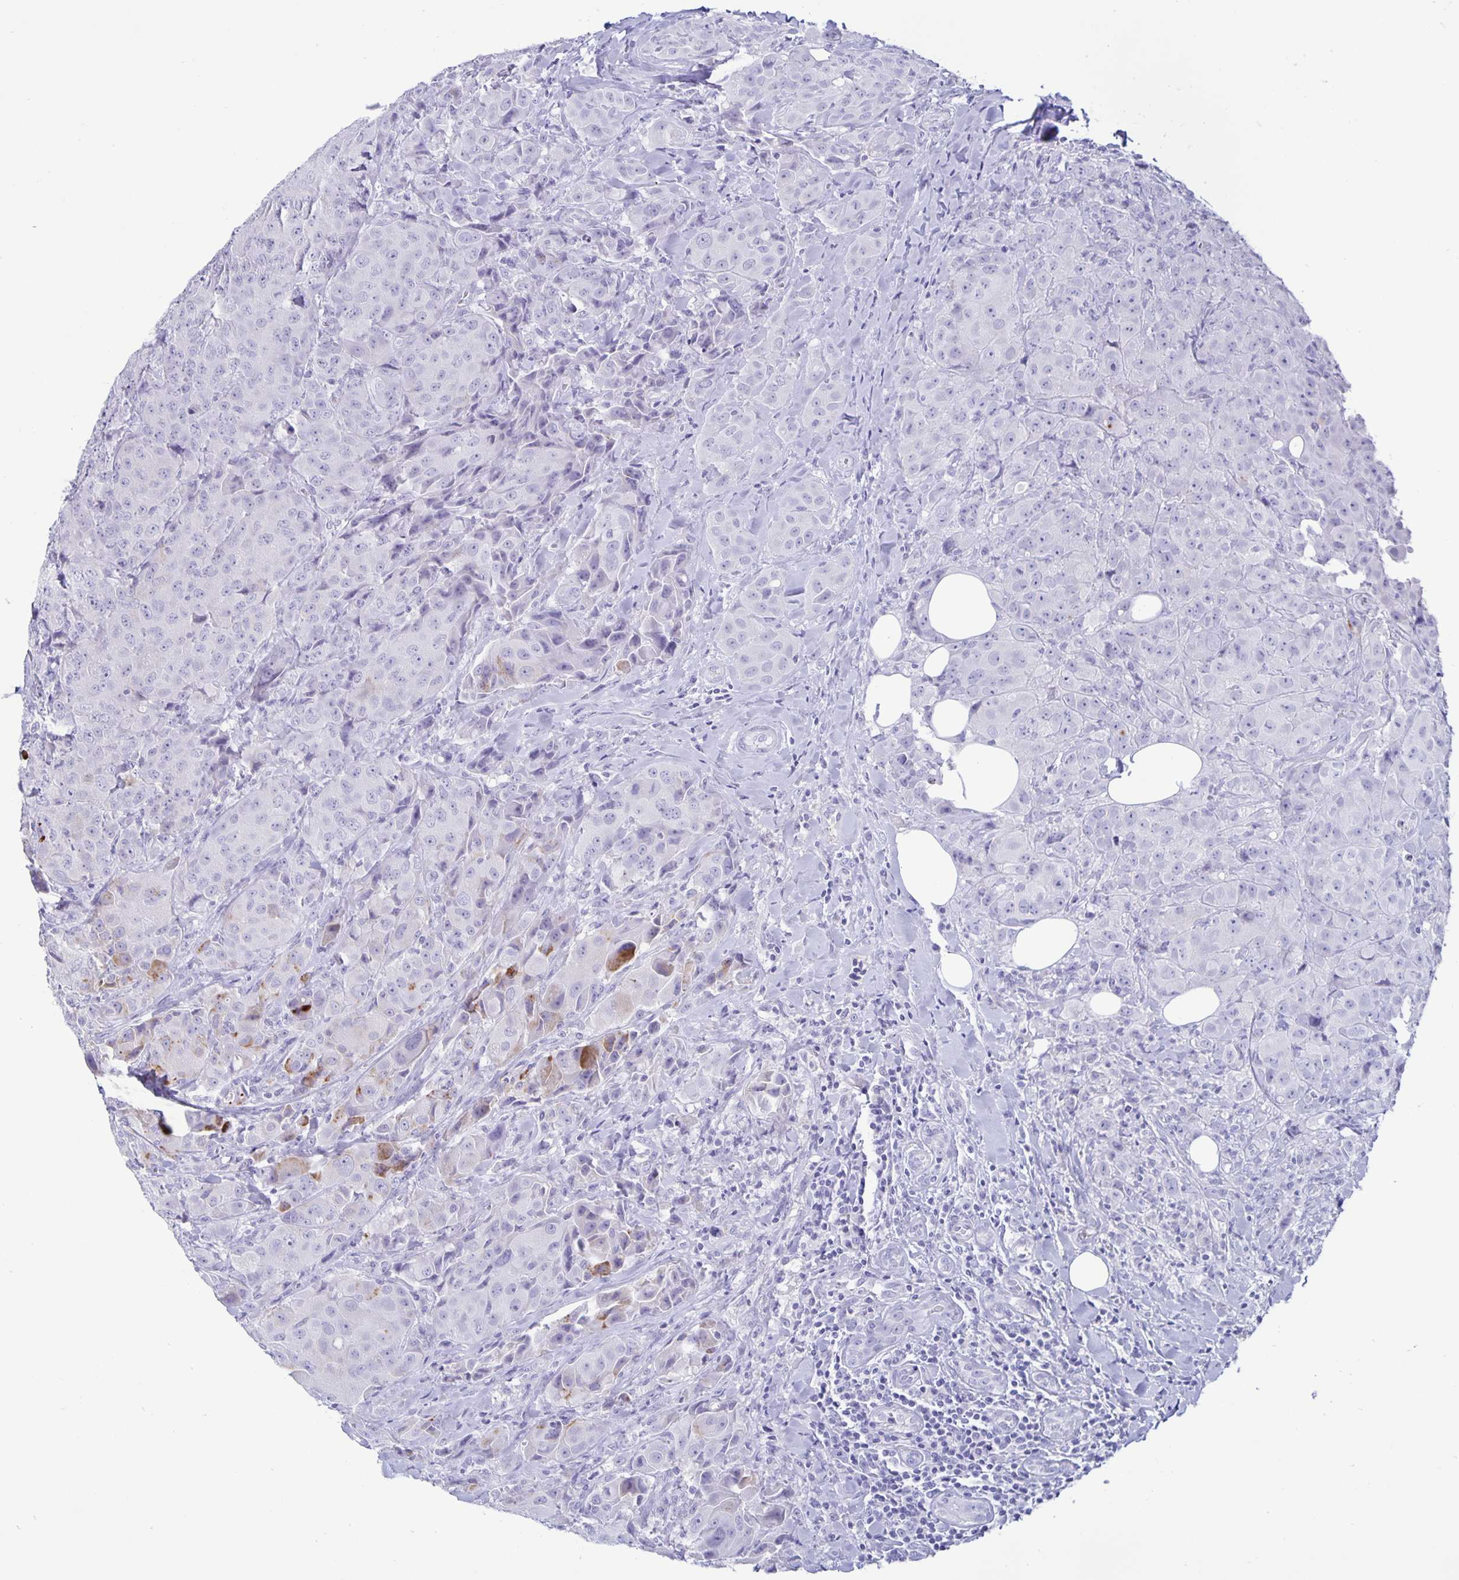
{"staining": {"intensity": "moderate", "quantity": "<25%", "location": "cytoplasmic/membranous"}, "tissue": "breast cancer", "cell_type": "Tumor cells", "image_type": "cancer", "snomed": [{"axis": "morphology", "description": "Normal tissue, NOS"}, {"axis": "morphology", "description": "Duct carcinoma"}, {"axis": "topography", "description": "Breast"}], "caption": "Breast cancer (invasive ductal carcinoma) tissue exhibits moderate cytoplasmic/membranous expression in about <25% of tumor cells, visualized by immunohistochemistry.", "gene": "BPIFA3", "patient": {"sex": "female", "age": 43}}